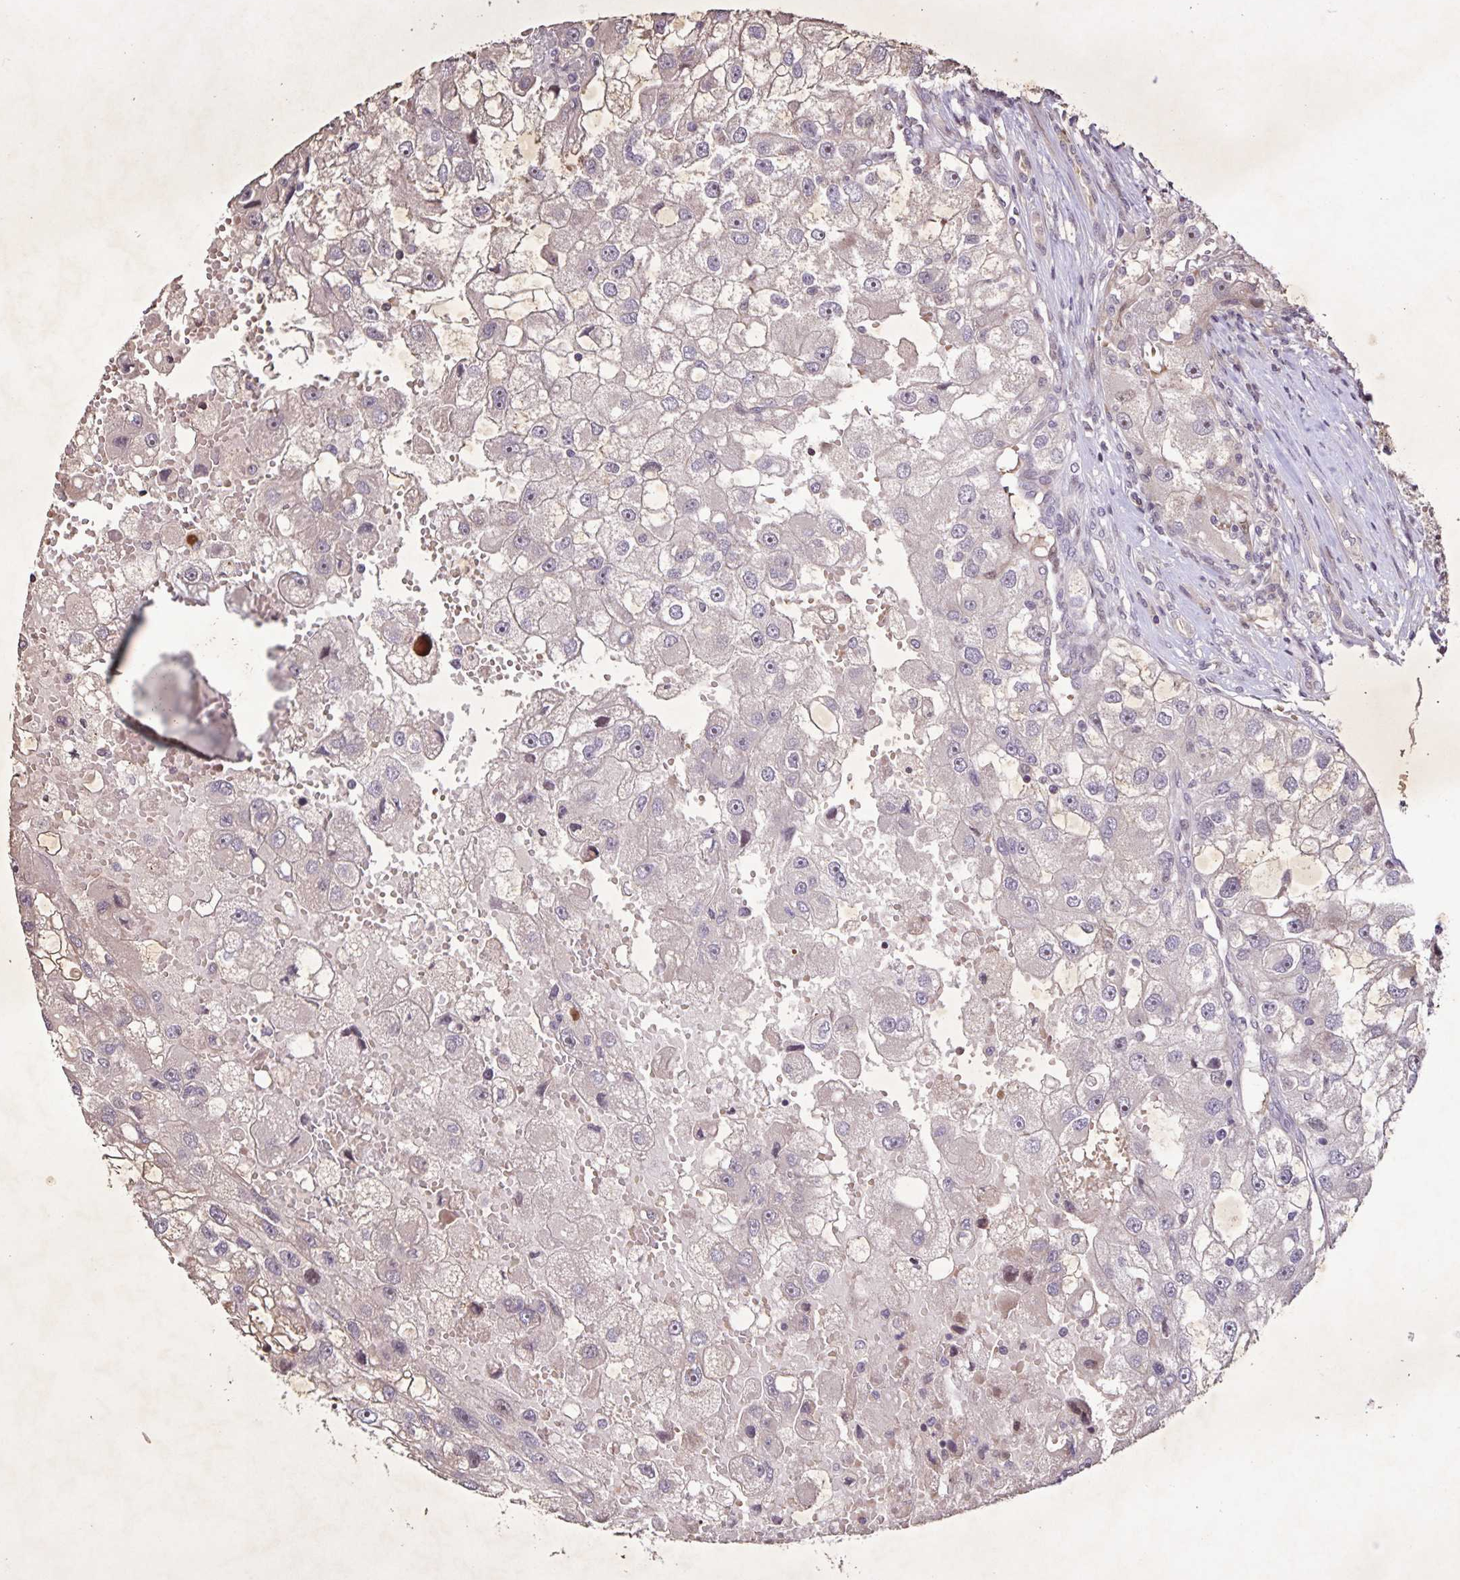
{"staining": {"intensity": "negative", "quantity": "none", "location": "none"}, "tissue": "renal cancer", "cell_type": "Tumor cells", "image_type": "cancer", "snomed": [{"axis": "morphology", "description": "Adenocarcinoma, NOS"}, {"axis": "topography", "description": "Kidney"}], "caption": "Immunohistochemical staining of renal cancer reveals no significant staining in tumor cells.", "gene": "GDF2", "patient": {"sex": "male", "age": 63}}